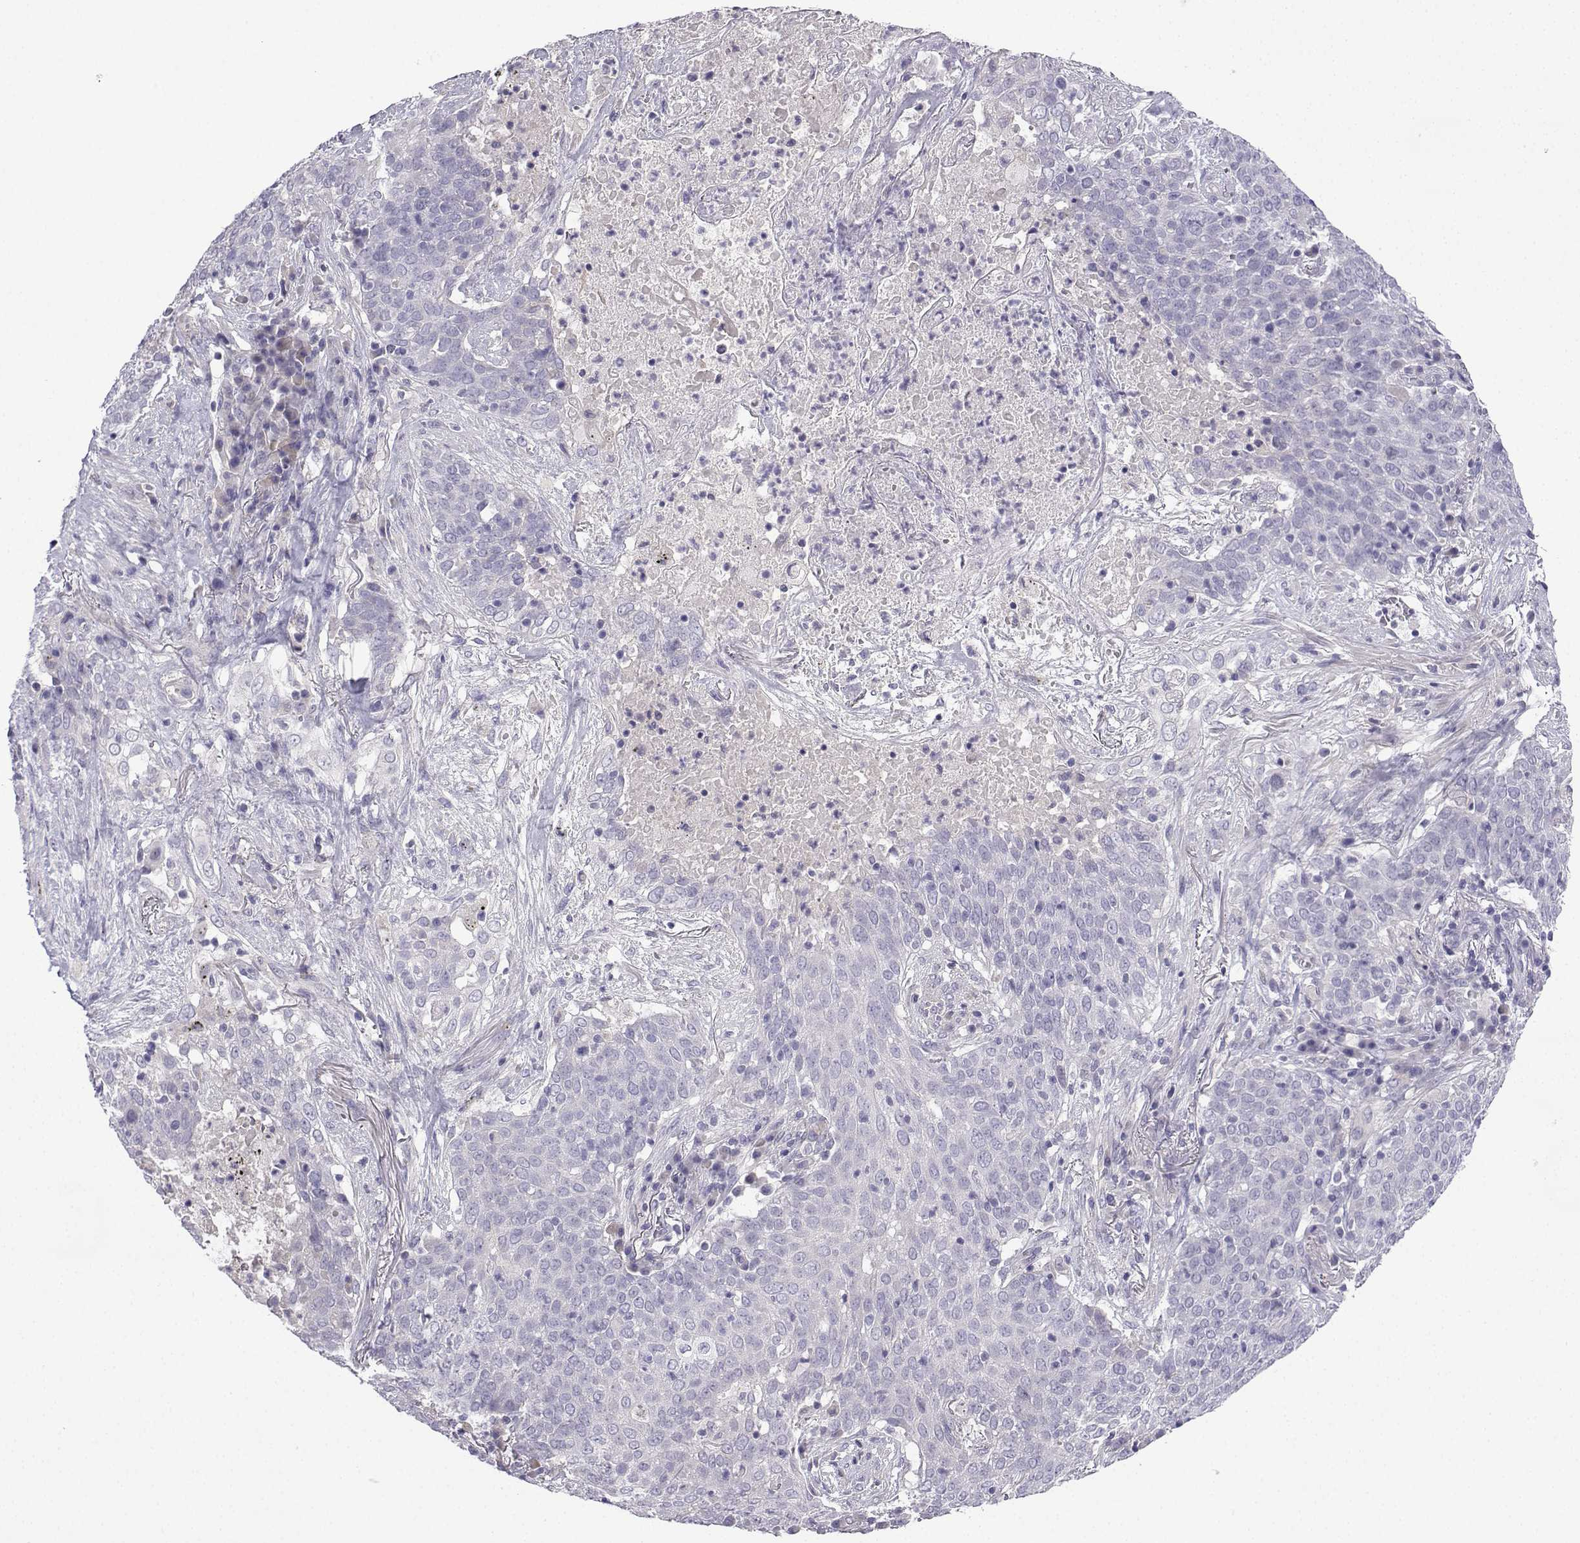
{"staining": {"intensity": "negative", "quantity": "none", "location": "none"}, "tissue": "lung cancer", "cell_type": "Tumor cells", "image_type": "cancer", "snomed": [{"axis": "morphology", "description": "Squamous cell carcinoma, NOS"}, {"axis": "topography", "description": "Lung"}], "caption": "Histopathology image shows no significant protein expression in tumor cells of lung cancer.", "gene": "SPACA7", "patient": {"sex": "male", "age": 82}}